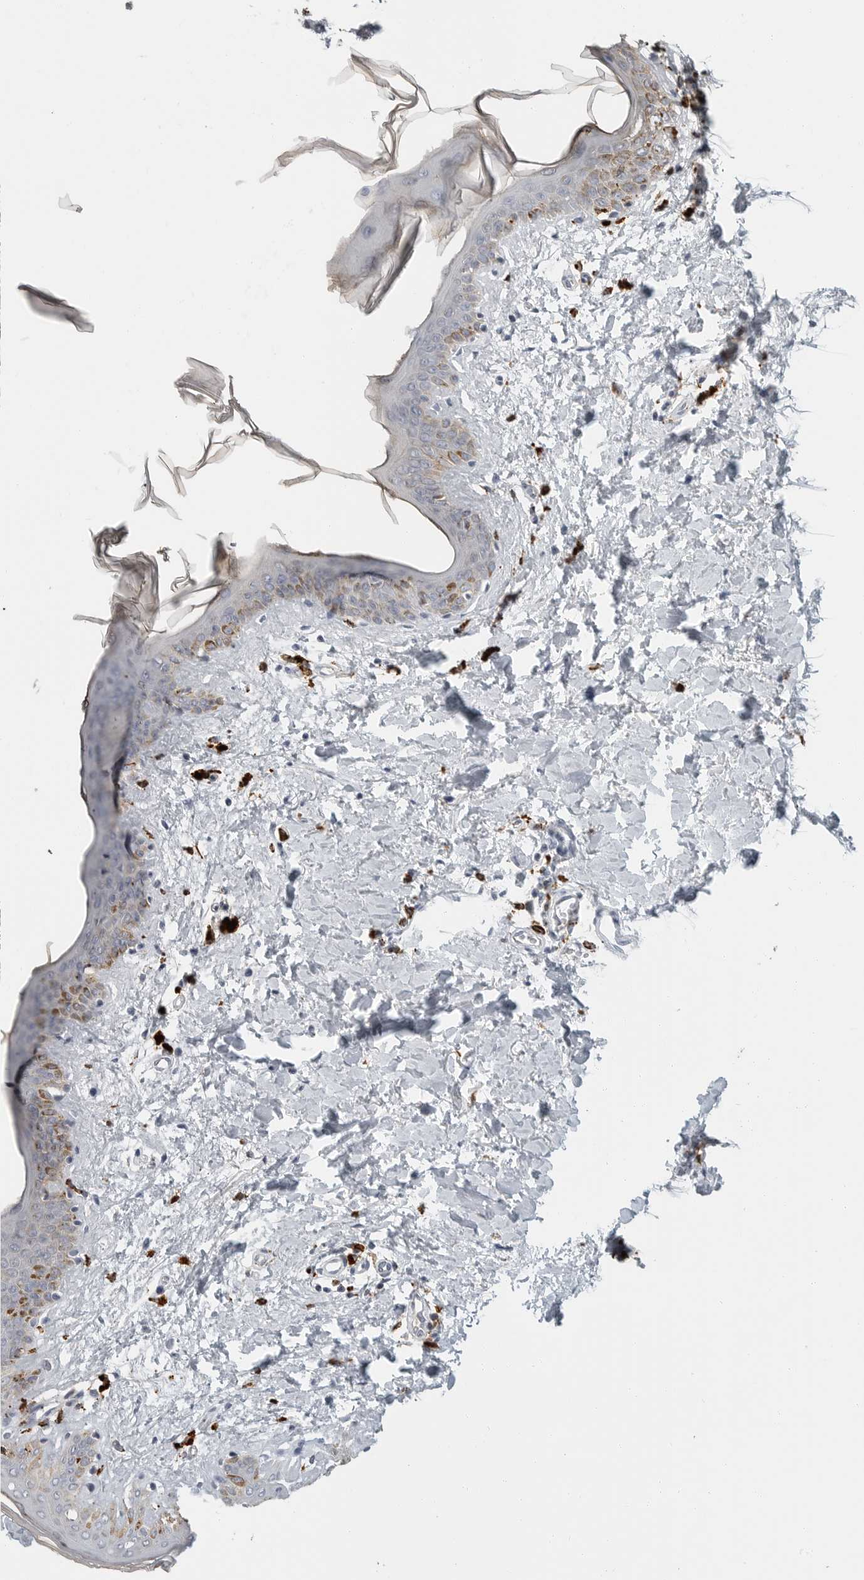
{"staining": {"intensity": "strong", "quantity": ">75%", "location": "cytoplasmic/membranous"}, "tissue": "skin", "cell_type": "Fibroblasts", "image_type": "normal", "snomed": [{"axis": "morphology", "description": "Normal tissue, NOS"}, {"axis": "topography", "description": "Skin"}], "caption": "Normal skin exhibits strong cytoplasmic/membranous positivity in about >75% of fibroblasts.", "gene": "IFI30", "patient": {"sex": "female", "age": 46}}